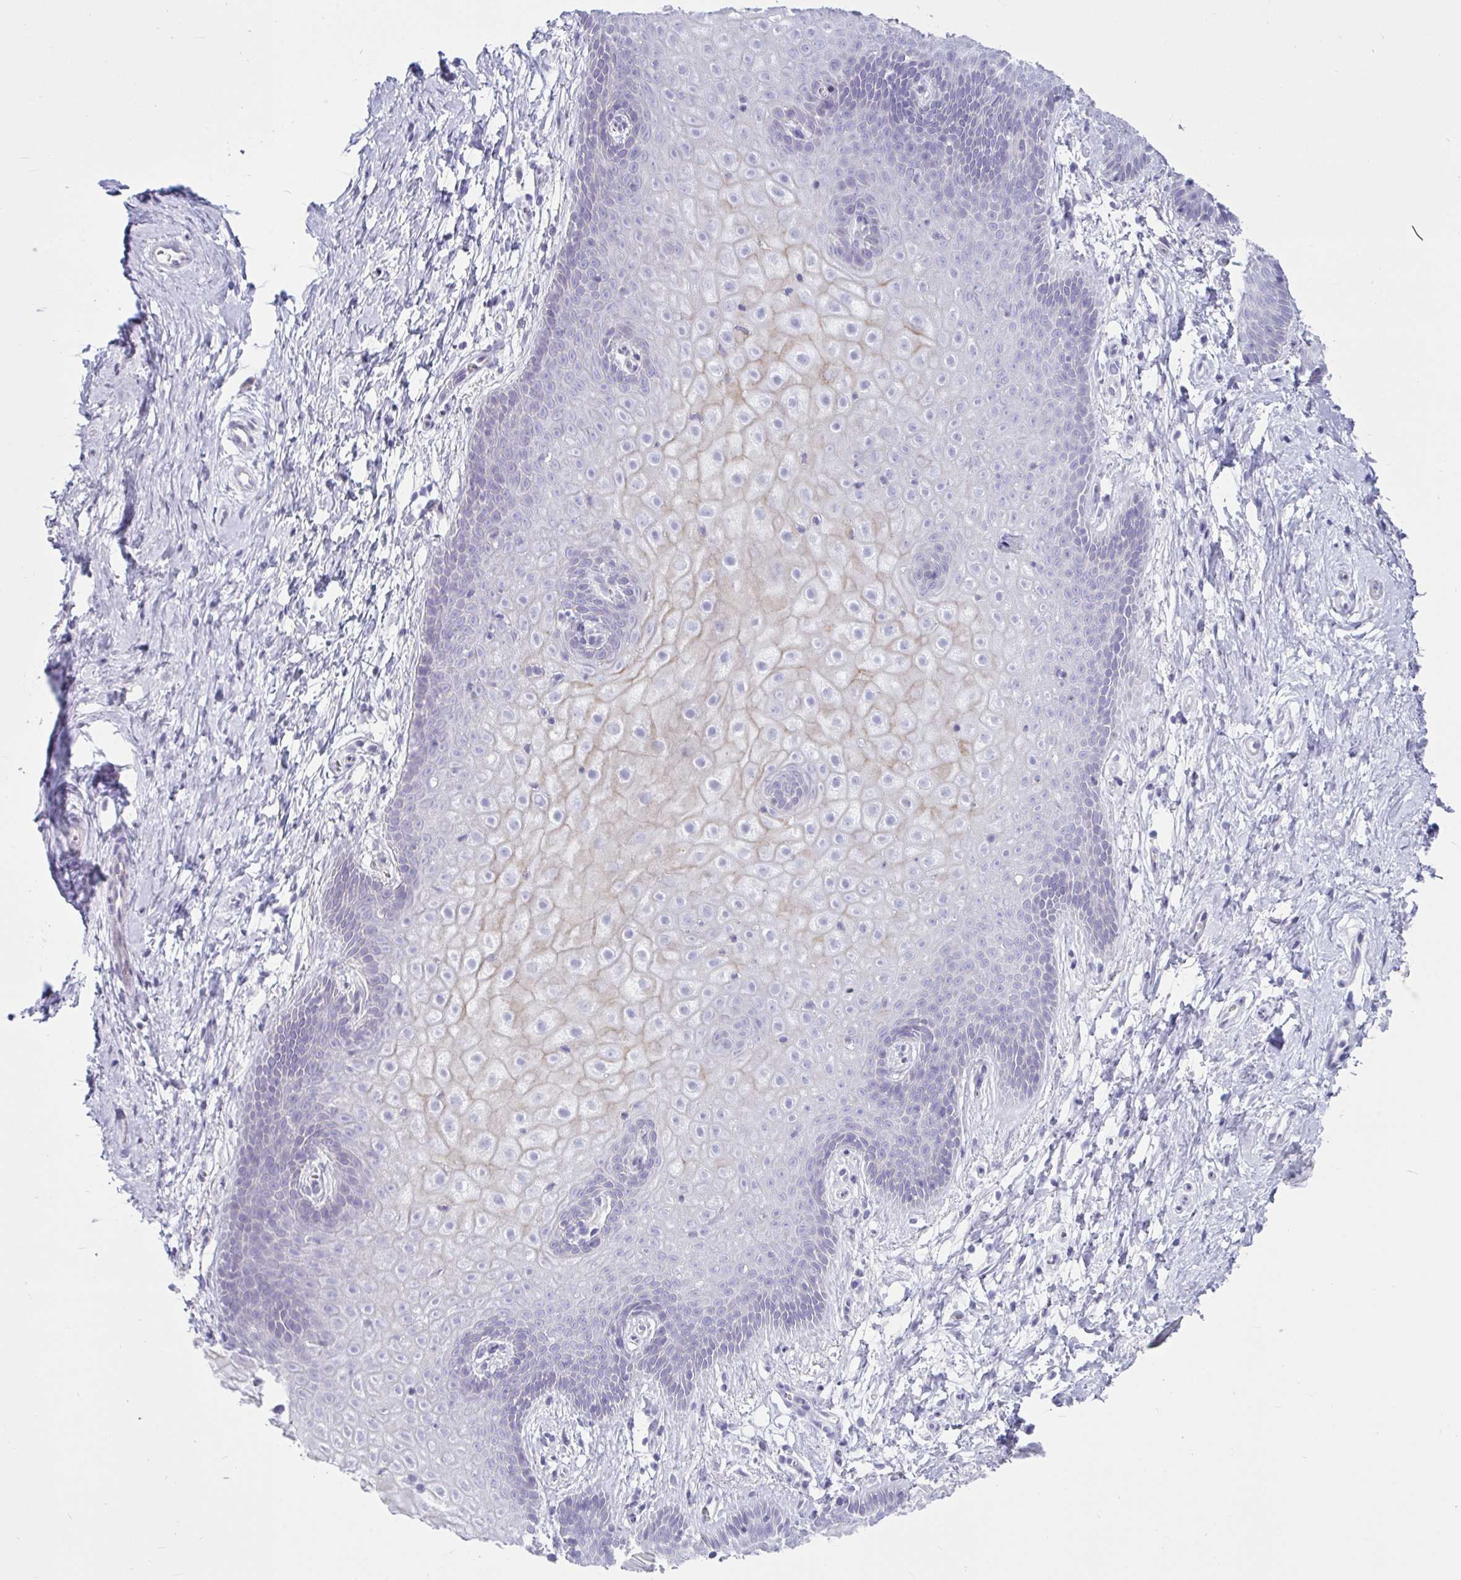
{"staining": {"intensity": "negative", "quantity": "none", "location": "none"}, "tissue": "vagina", "cell_type": "Squamous epithelial cells", "image_type": "normal", "snomed": [{"axis": "morphology", "description": "Normal tissue, NOS"}, {"axis": "topography", "description": "Vagina"}], "caption": "Immunohistochemistry (IHC) histopathology image of unremarkable human vagina stained for a protein (brown), which displays no positivity in squamous epithelial cells.", "gene": "CTSZ", "patient": {"sex": "female", "age": 38}}